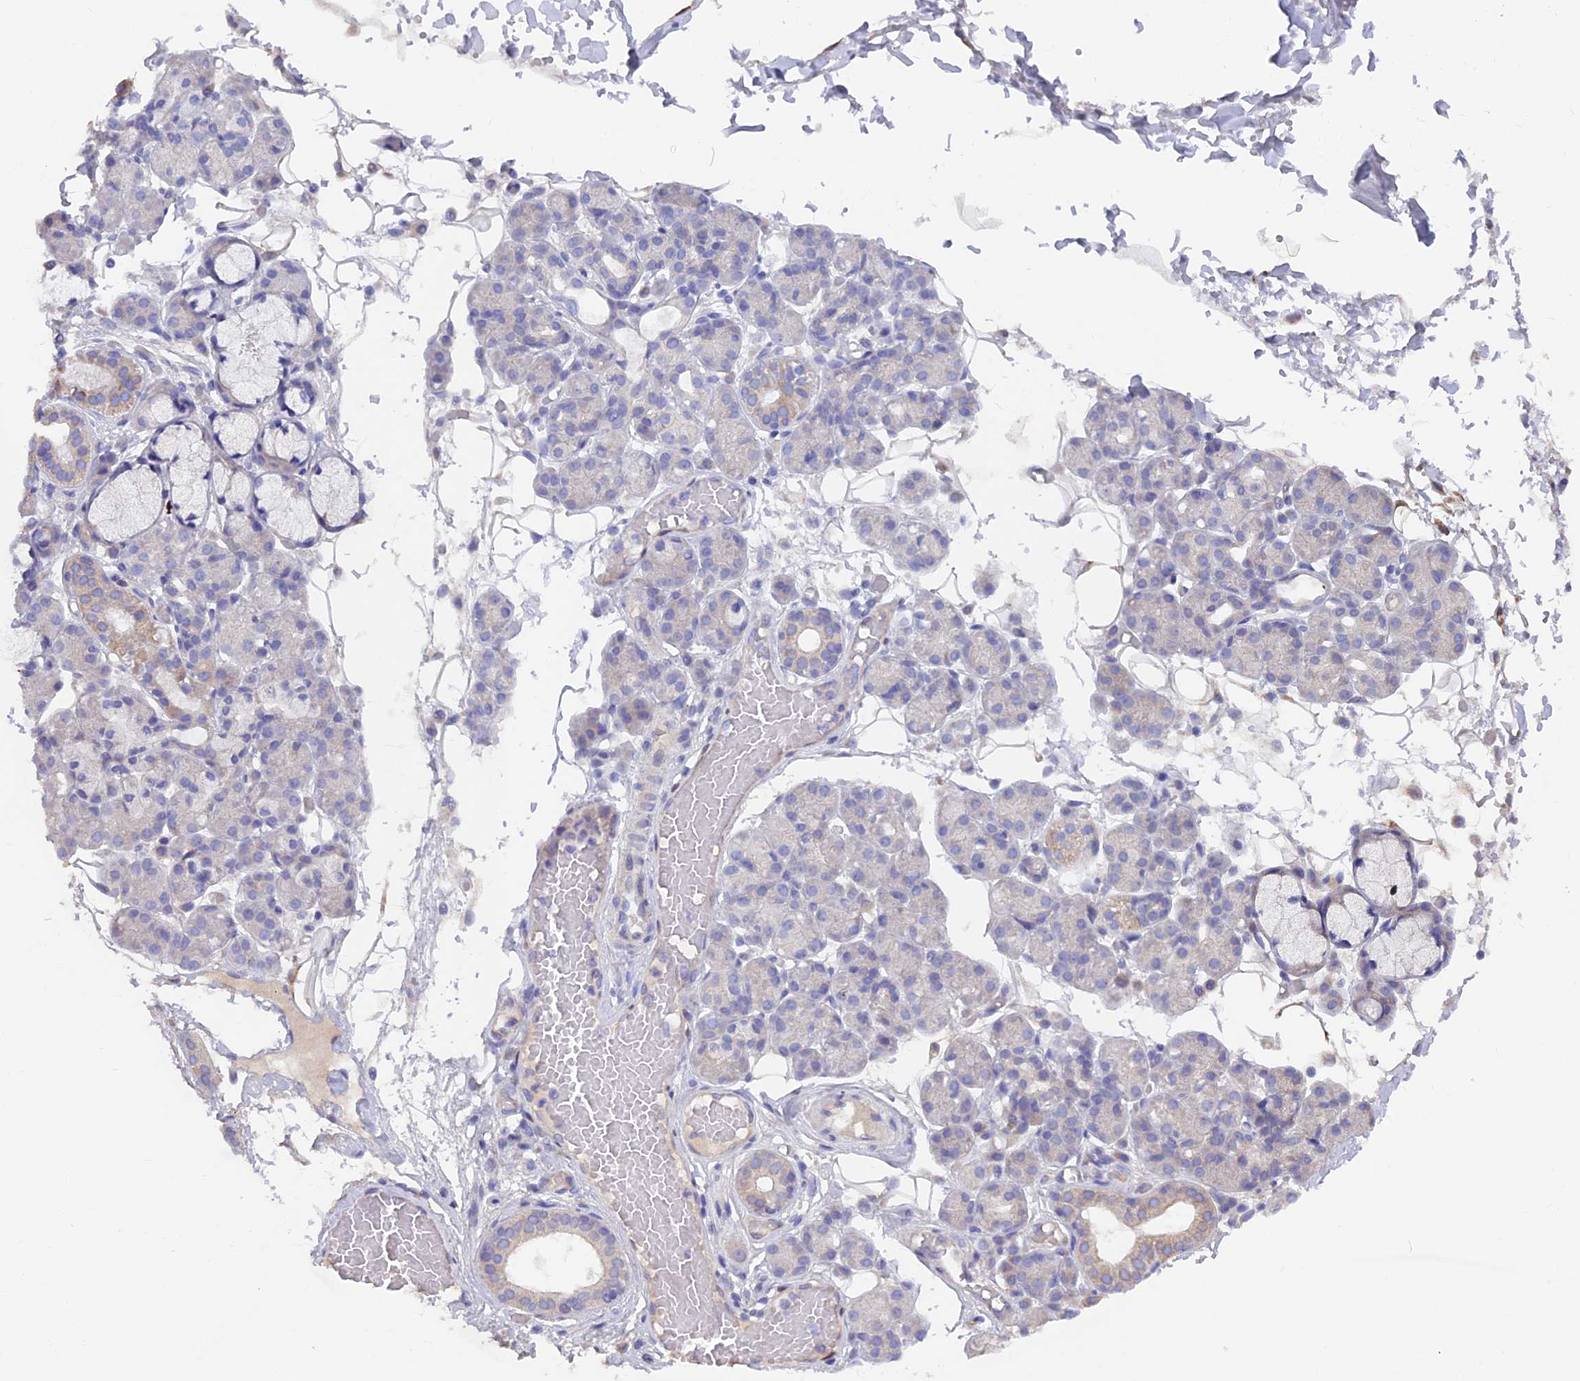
{"staining": {"intensity": "negative", "quantity": "none", "location": "none"}, "tissue": "salivary gland", "cell_type": "Glandular cells", "image_type": "normal", "snomed": [{"axis": "morphology", "description": "Normal tissue, NOS"}, {"axis": "topography", "description": "Salivary gland"}], "caption": "Image shows no protein staining in glandular cells of normal salivary gland.", "gene": "FAM168B", "patient": {"sex": "male", "age": 63}}